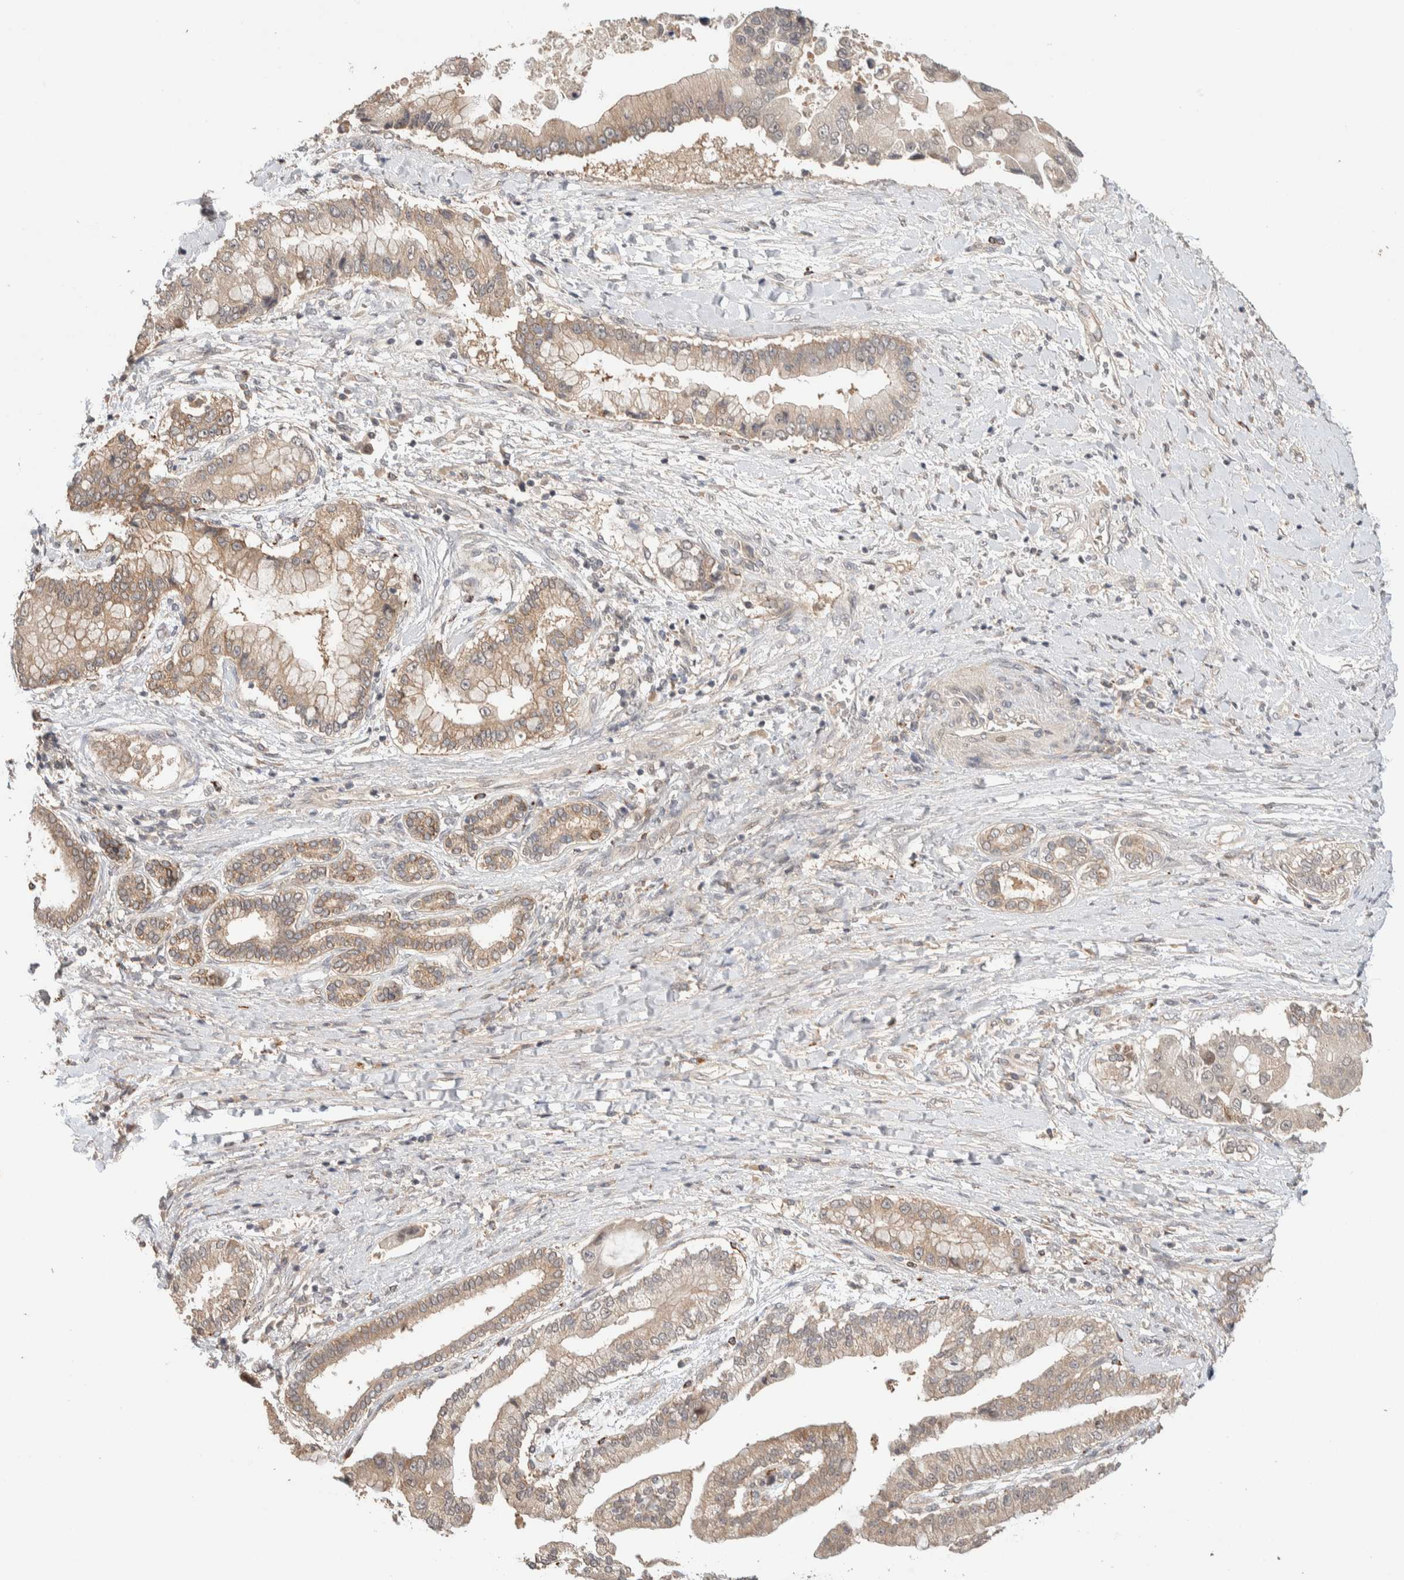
{"staining": {"intensity": "weak", "quantity": ">75%", "location": "cytoplasmic/membranous"}, "tissue": "liver cancer", "cell_type": "Tumor cells", "image_type": "cancer", "snomed": [{"axis": "morphology", "description": "Cholangiocarcinoma"}, {"axis": "topography", "description": "Liver"}], "caption": "Brown immunohistochemical staining in liver cancer displays weak cytoplasmic/membranous staining in approximately >75% of tumor cells. Using DAB (brown) and hematoxylin (blue) stains, captured at high magnification using brightfield microscopy.", "gene": "CASK", "patient": {"sex": "male", "age": 50}}